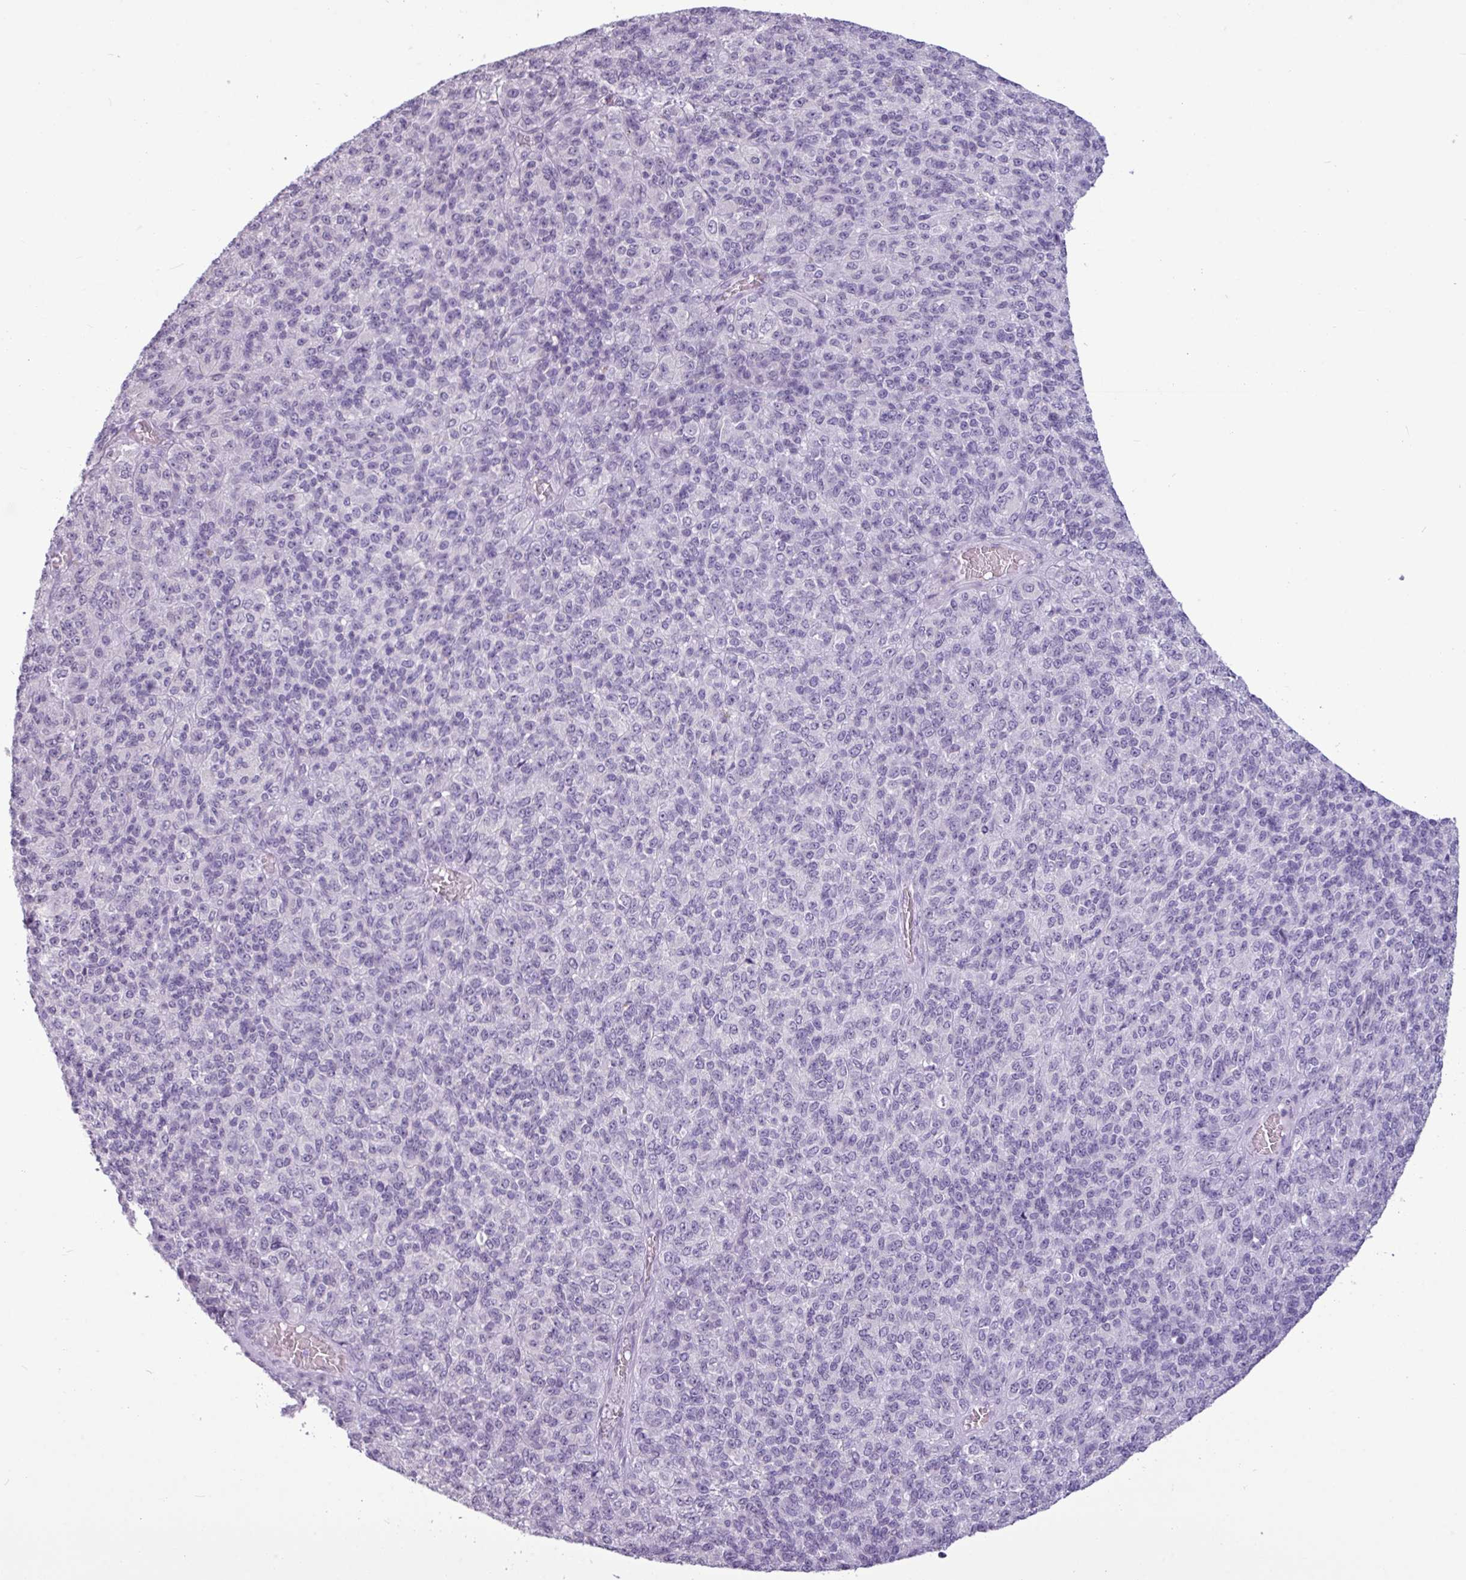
{"staining": {"intensity": "negative", "quantity": "none", "location": "none"}, "tissue": "melanoma", "cell_type": "Tumor cells", "image_type": "cancer", "snomed": [{"axis": "morphology", "description": "Malignant melanoma, Metastatic site"}, {"axis": "topography", "description": "Brain"}], "caption": "Photomicrograph shows no protein expression in tumor cells of melanoma tissue. (Stains: DAB IHC with hematoxylin counter stain, Microscopy: brightfield microscopy at high magnification).", "gene": "AMY2A", "patient": {"sex": "female", "age": 56}}